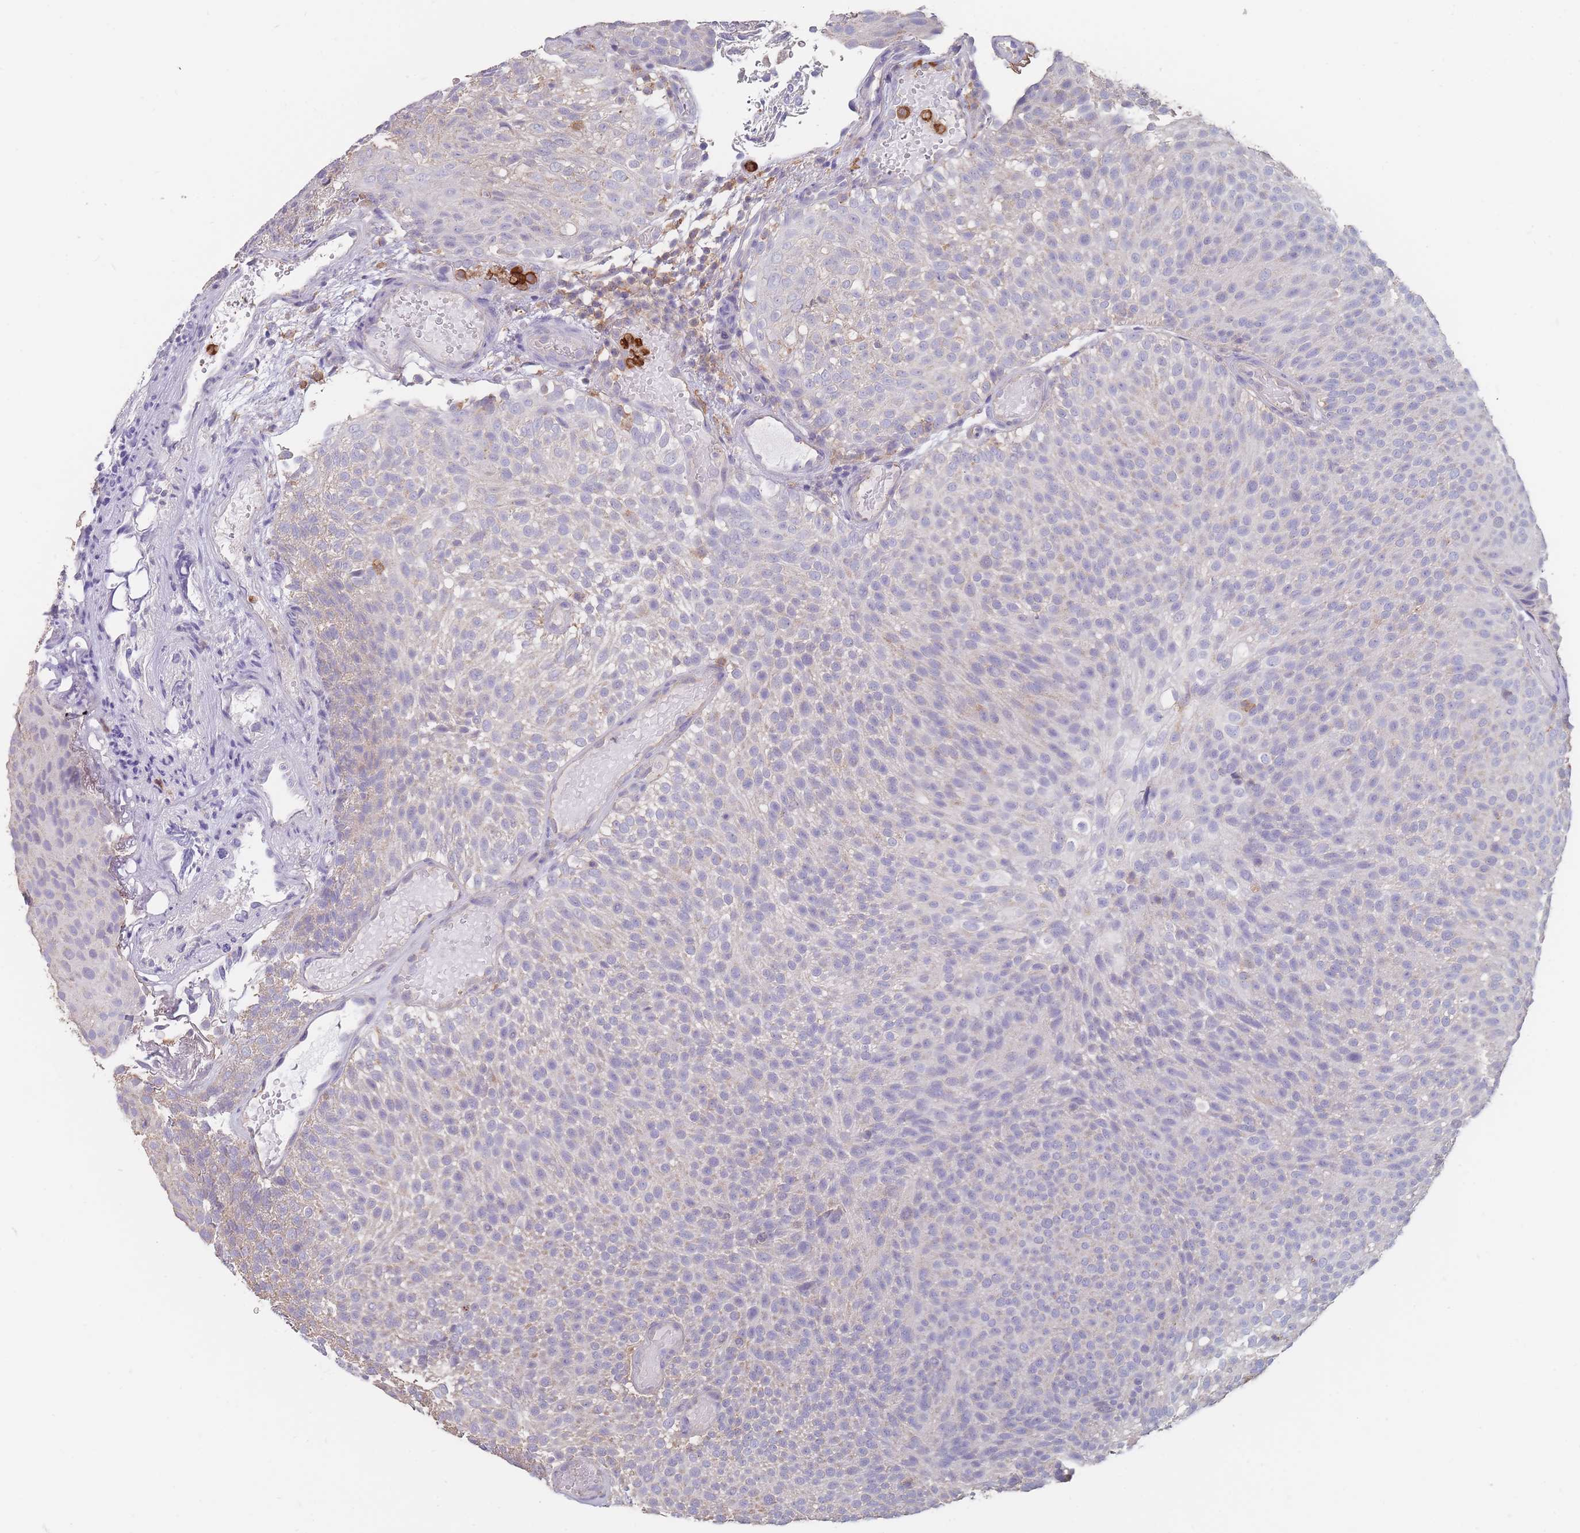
{"staining": {"intensity": "negative", "quantity": "none", "location": "none"}, "tissue": "urothelial cancer", "cell_type": "Tumor cells", "image_type": "cancer", "snomed": [{"axis": "morphology", "description": "Urothelial carcinoma, Low grade"}, {"axis": "topography", "description": "Urinary bladder"}], "caption": "Micrograph shows no significant protein staining in tumor cells of urothelial cancer. (Brightfield microscopy of DAB immunohistochemistry (IHC) at high magnification).", "gene": "CLEC12A", "patient": {"sex": "male", "age": 78}}